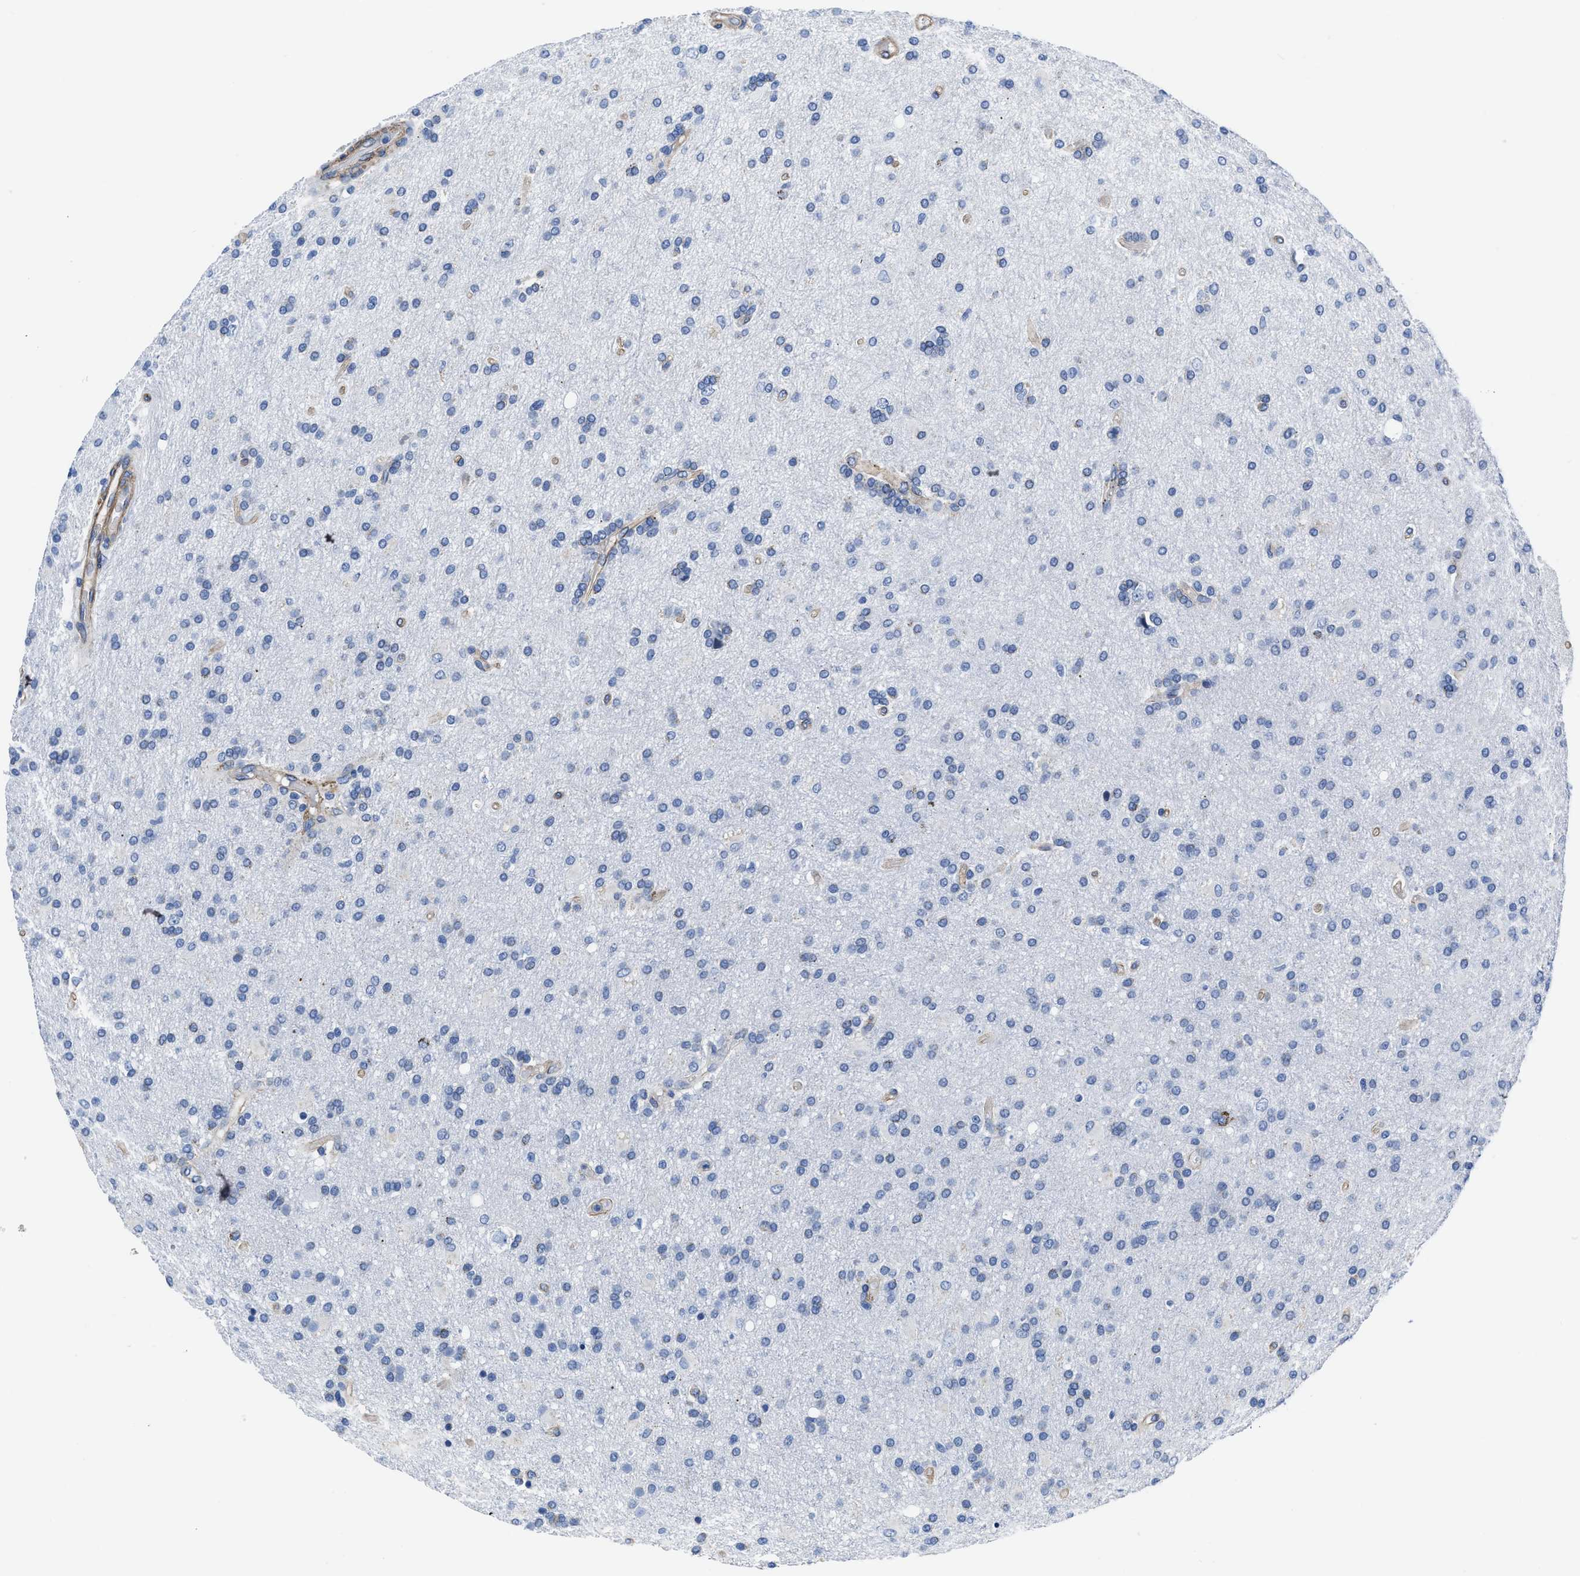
{"staining": {"intensity": "negative", "quantity": "none", "location": "none"}, "tissue": "glioma", "cell_type": "Tumor cells", "image_type": "cancer", "snomed": [{"axis": "morphology", "description": "Glioma, malignant, High grade"}, {"axis": "topography", "description": "Brain"}], "caption": "Protein analysis of glioma displays no significant staining in tumor cells. (Immunohistochemistry (ihc), brightfield microscopy, high magnification).", "gene": "KCNMB3", "patient": {"sex": "male", "age": 72}}